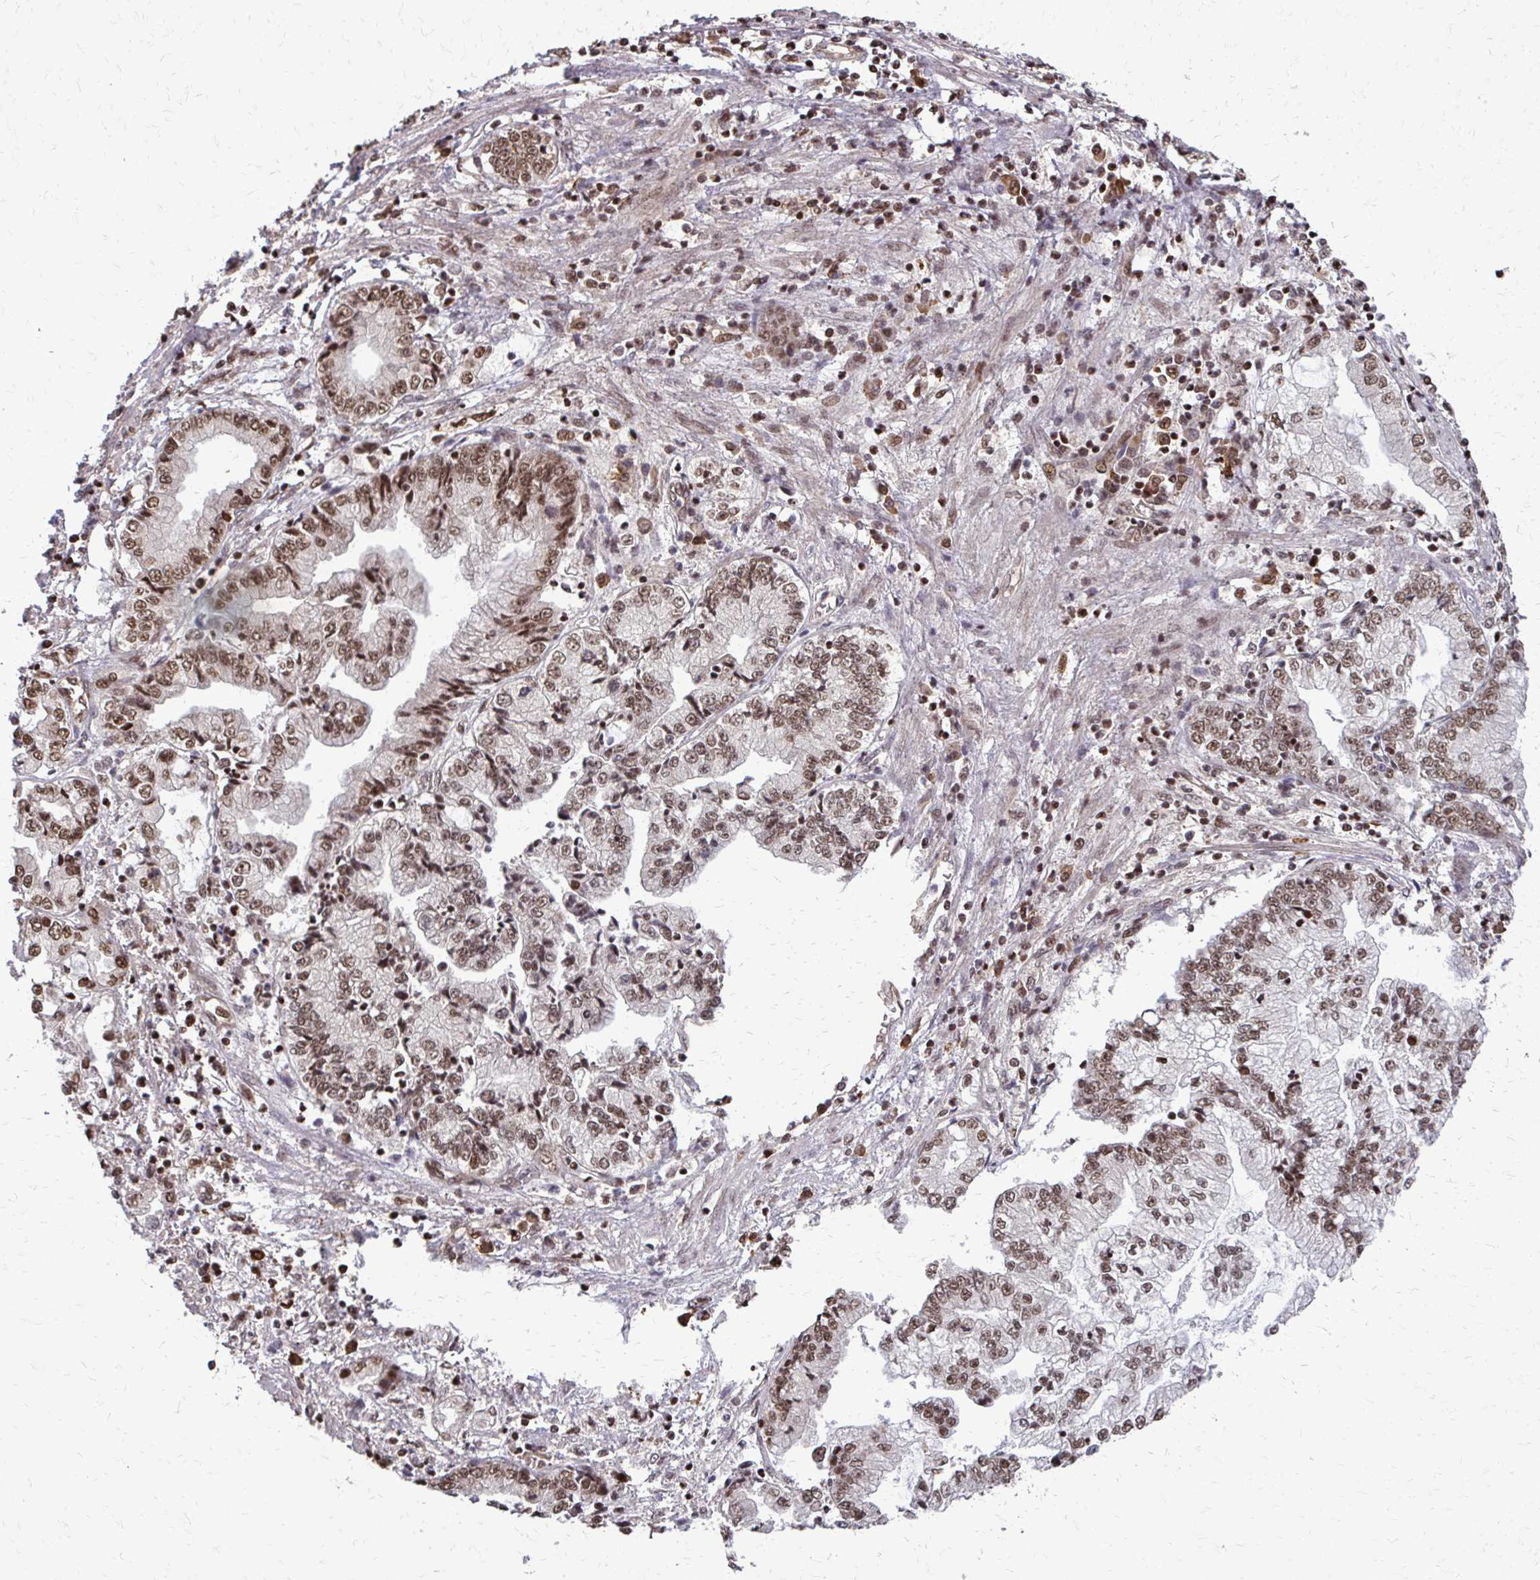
{"staining": {"intensity": "moderate", "quantity": ">75%", "location": "nuclear"}, "tissue": "stomach cancer", "cell_type": "Tumor cells", "image_type": "cancer", "snomed": [{"axis": "morphology", "description": "Adenocarcinoma, NOS"}, {"axis": "topography", "description": "Stomach, upper"}], "caption": "Protein expression analysis of stomach cancer (adenocarcinoma) demonstrates moderate nuclear staining in approximately >75% of tumor cells. (brown staining indicates protein expression, while blue staining denotes nuclei).", "gene": "SS18", "patient": {"sex": "female", "age": 74}}